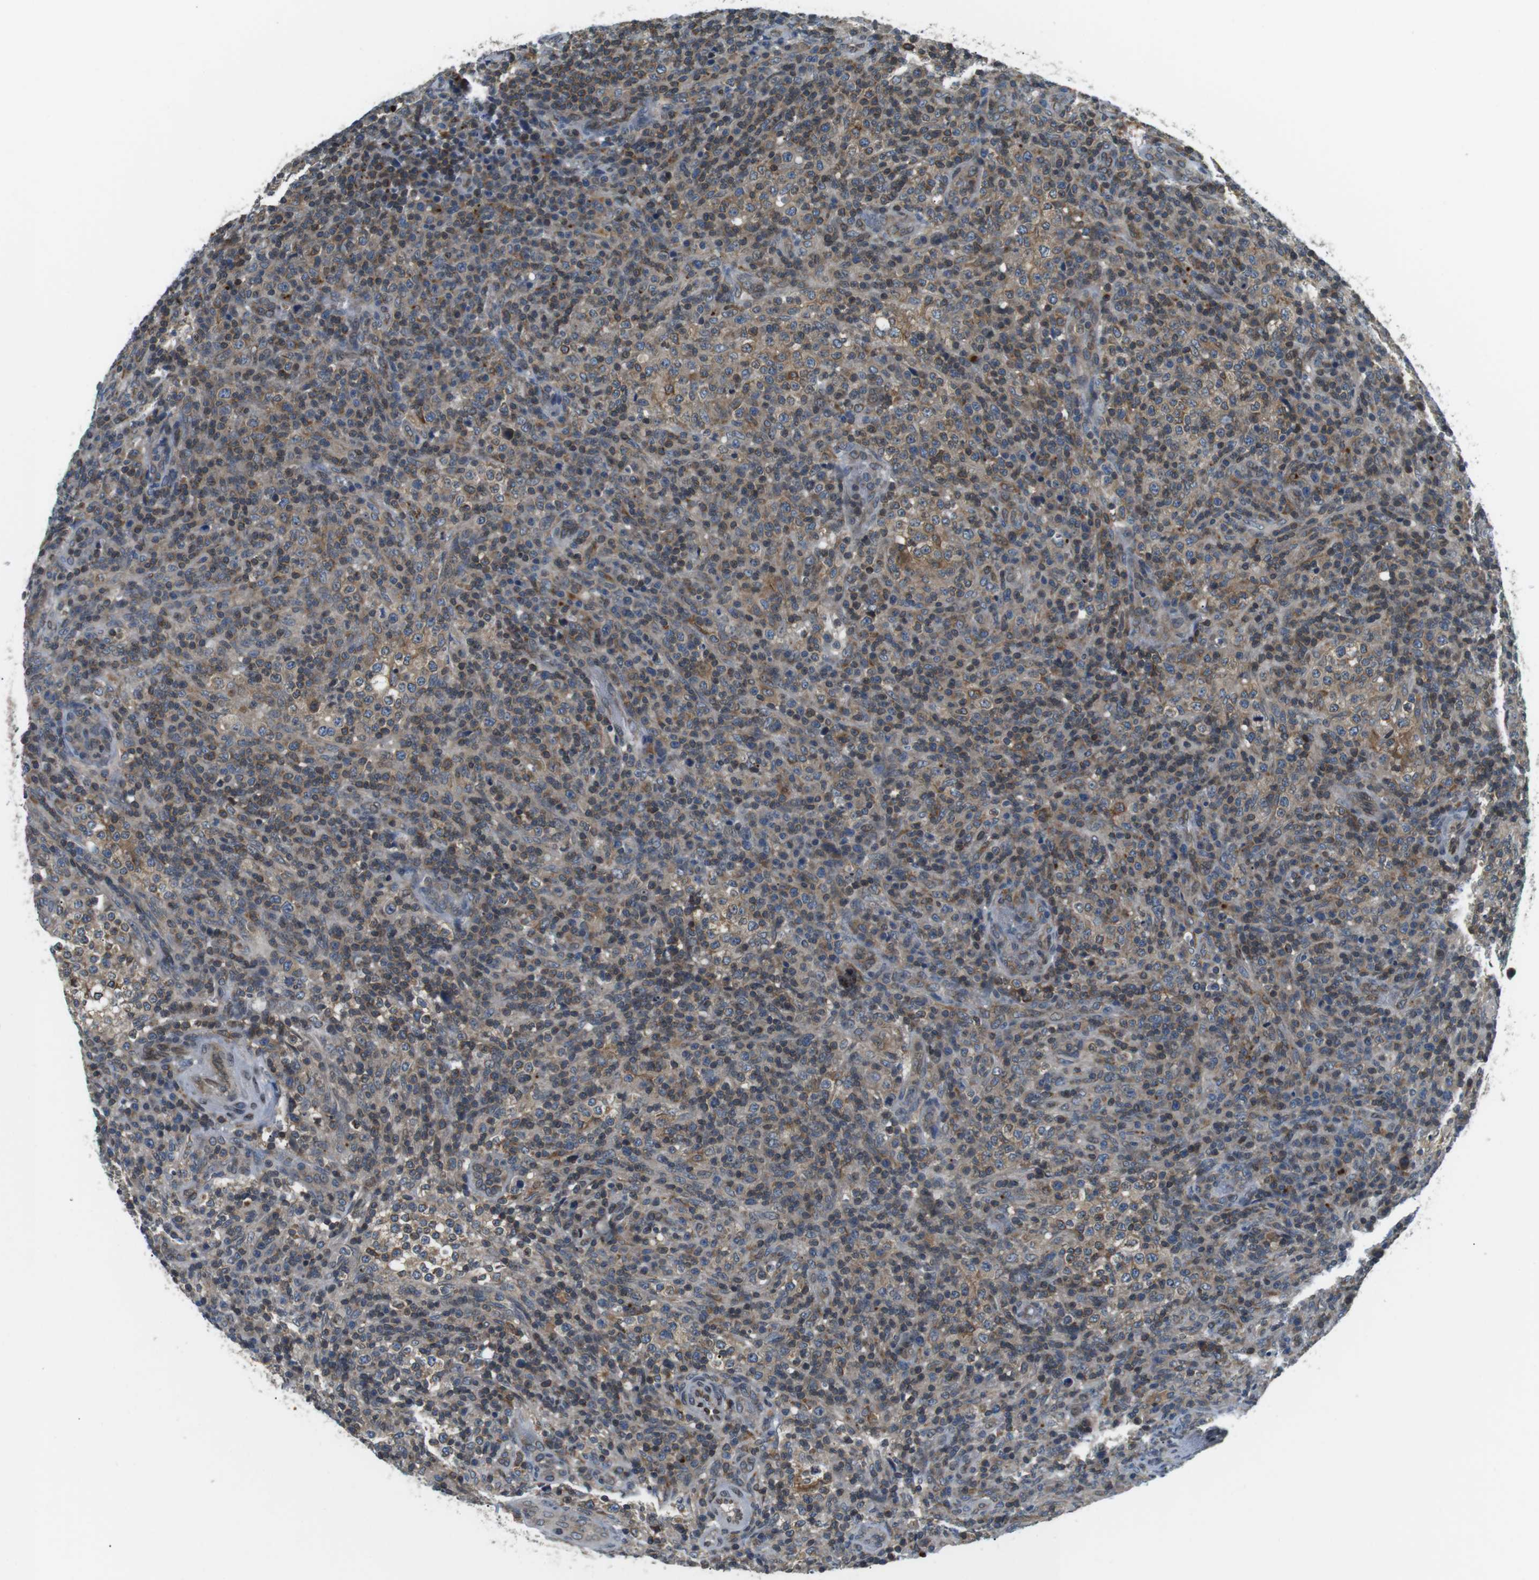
{"staining": {"intensity": "weak", "quantity": "25%-75%", "location": "cytoplasmic/membranous"}, "tissue": "lymphoma", "cell_type": "Tumor cells", "image_type": "cancer", "snomed": [{"axis": "morphology", "description": "Malignant lymphoma, non-Hodgkin's type, High grade"}, {"axis": "topography", "description": "Lymph node"}], "caption": "Immunohistochemistry (IHC) (DAB) staining of human lymphoma displays weak cytoplasmic/membranous protein expression in approximately 25%-75% of tumor cells. (brown staining indicates protein expression, while blue staining denotes nuclei).", "gene": "TMX4", "patient": {"sex": "female", "age": 76}}